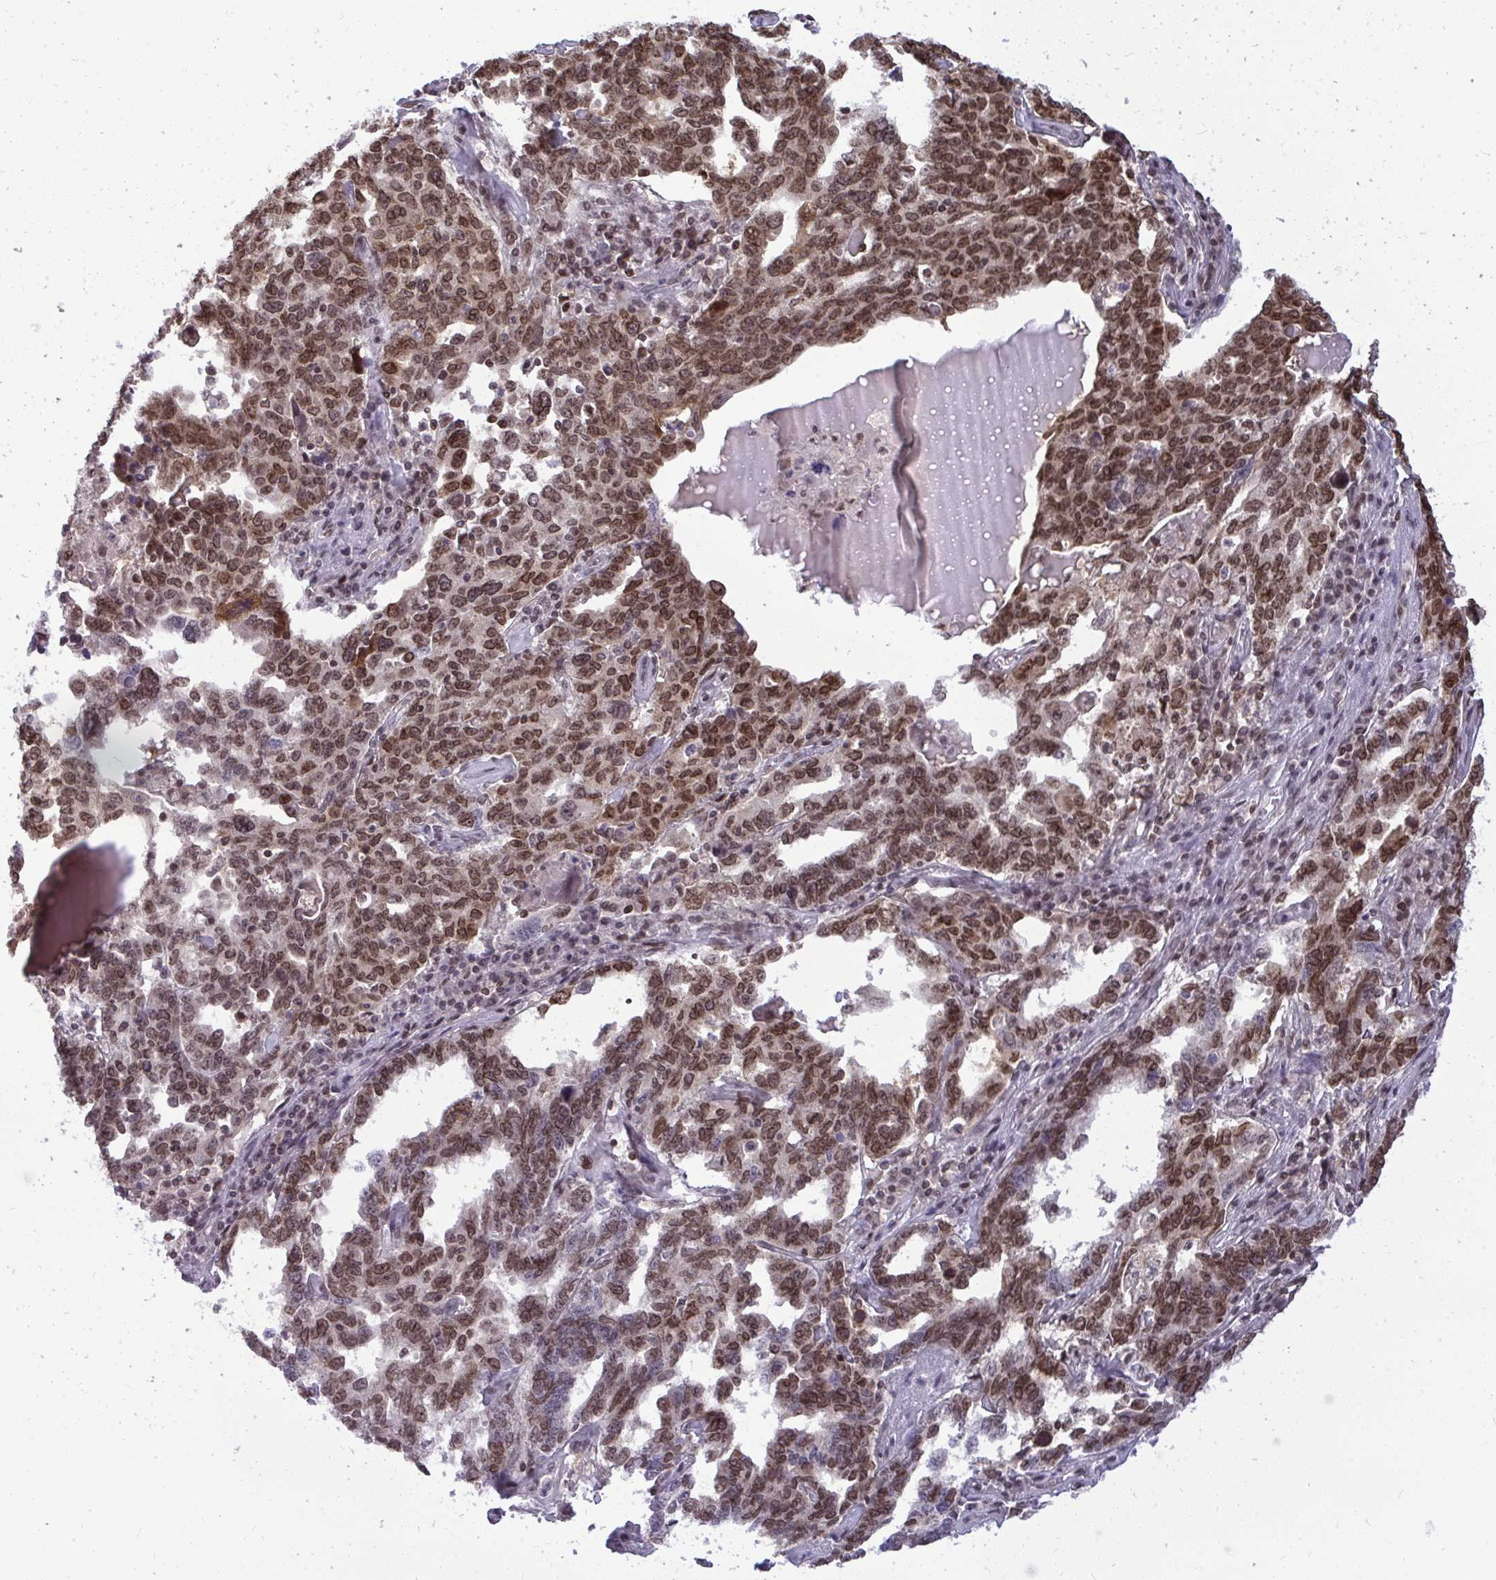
{"staining": {"intensity": "moderate", "quantity": ">75%", "location": "nuclear"}, "tissue": "ovarian cancer", "cell_type": "Tumor cells", "image_type": "cancer", "snomed": [{"axis": "morphology", "description": "Carcinoma, endometroid"}, {"axis": "topography", "description": "Ovary"}], "caption": "This is an image of IHC staining of ovarian cancer, which shows moderate positivity in the nuclear of tumor cells.", "gene": "JPT1", "patient": {"sex": "female", "age": 62}}